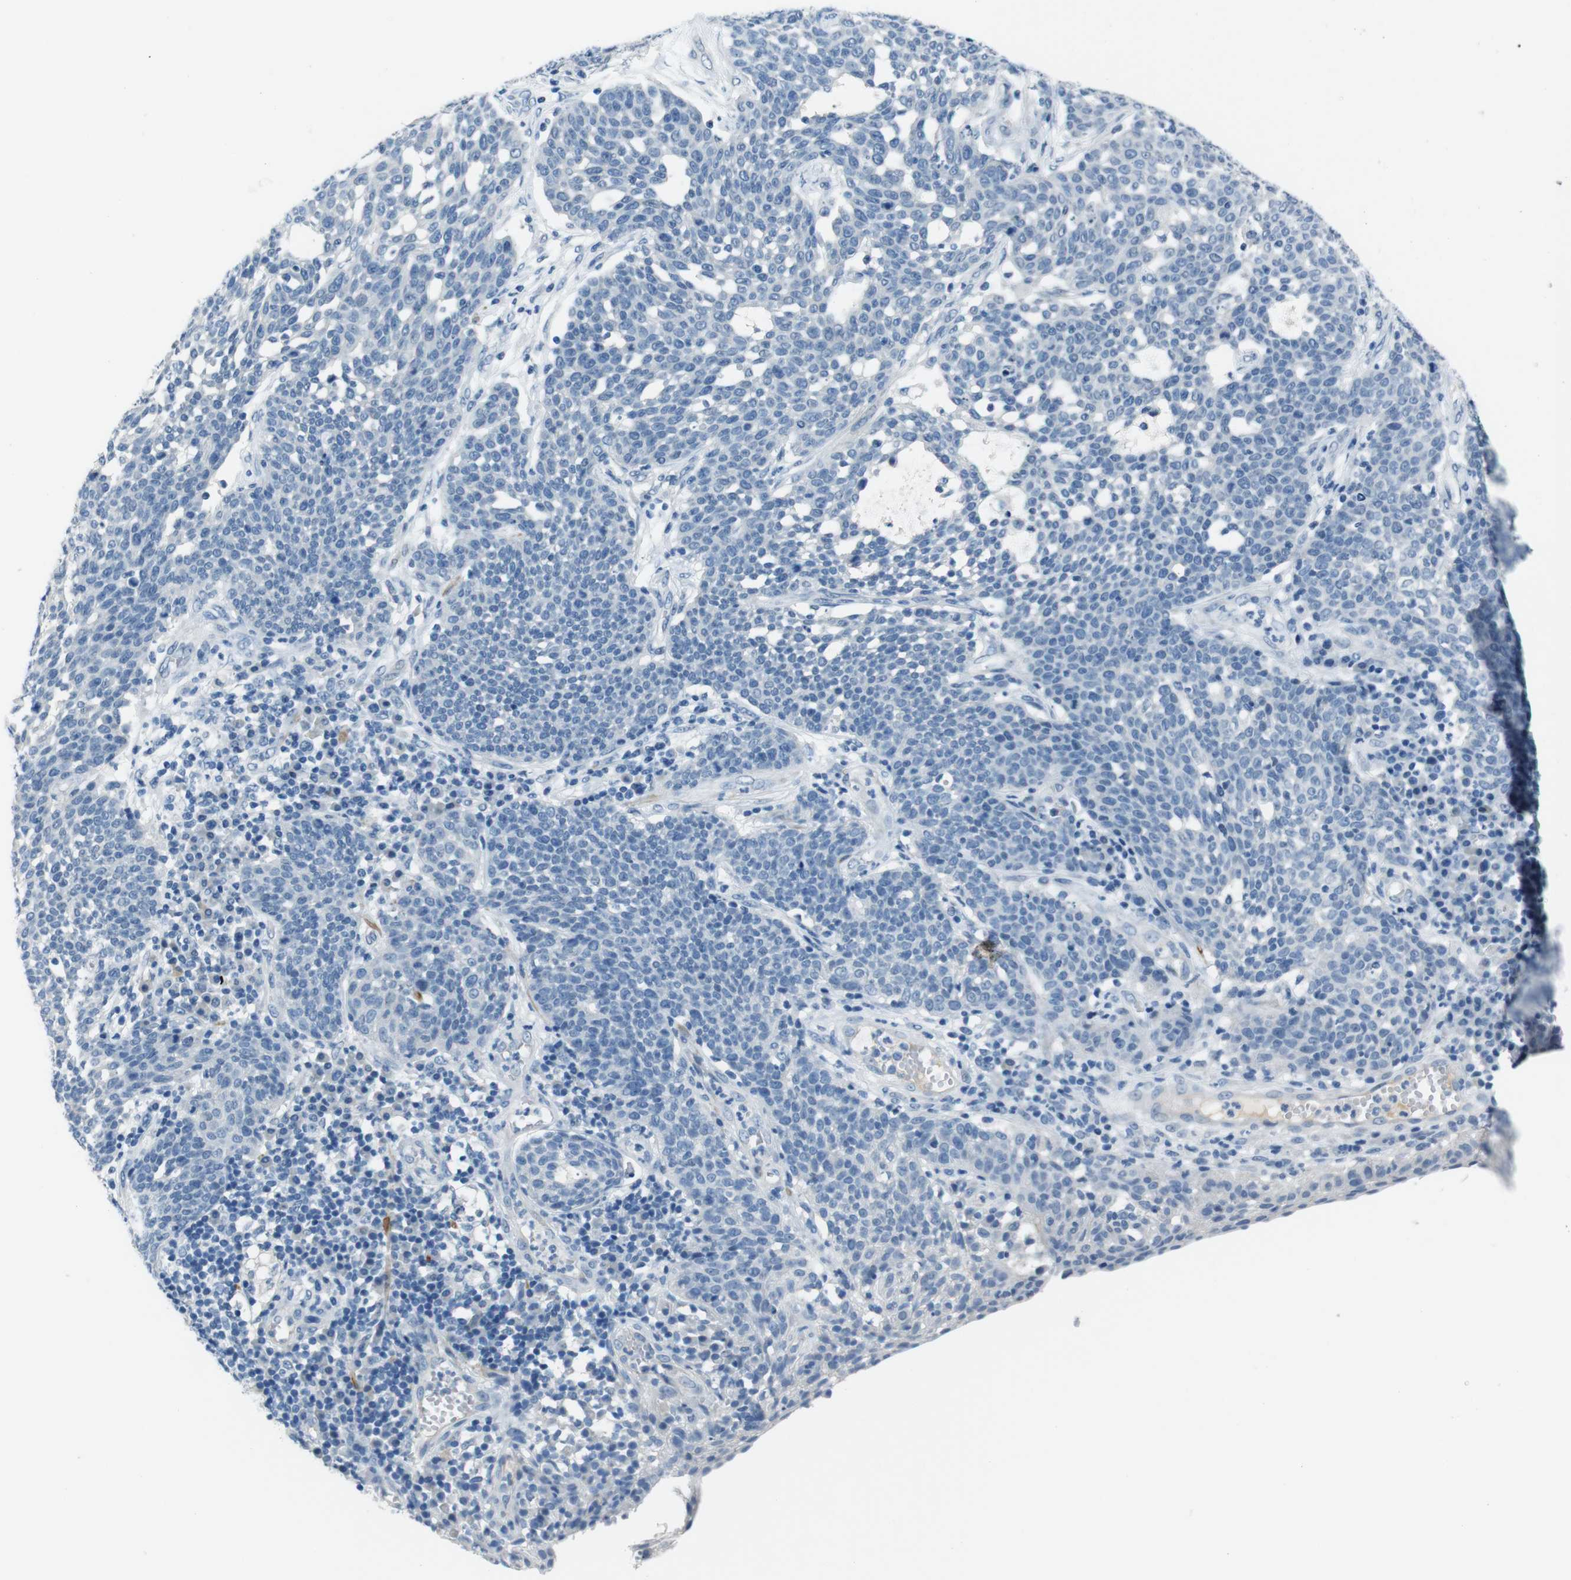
{"staining": {"intensity": "negative", "quantity": "none", "location": "none"}, "tissue": "cervical cancer", "cell_type": "Tumor cells", "image_type": "cancer", "snomed": [{"axis": "morphology", "description": "Squamous cell carcinoma, NOS"}, {"axis": "topography", "description": "Cervix"}], "caption": "Tumor cells are negative for brown protein staining in cervical cancer (squamous cell carcinoma).", "gene": "HRH2", "patient": {"sex": "female", "age": 34}}